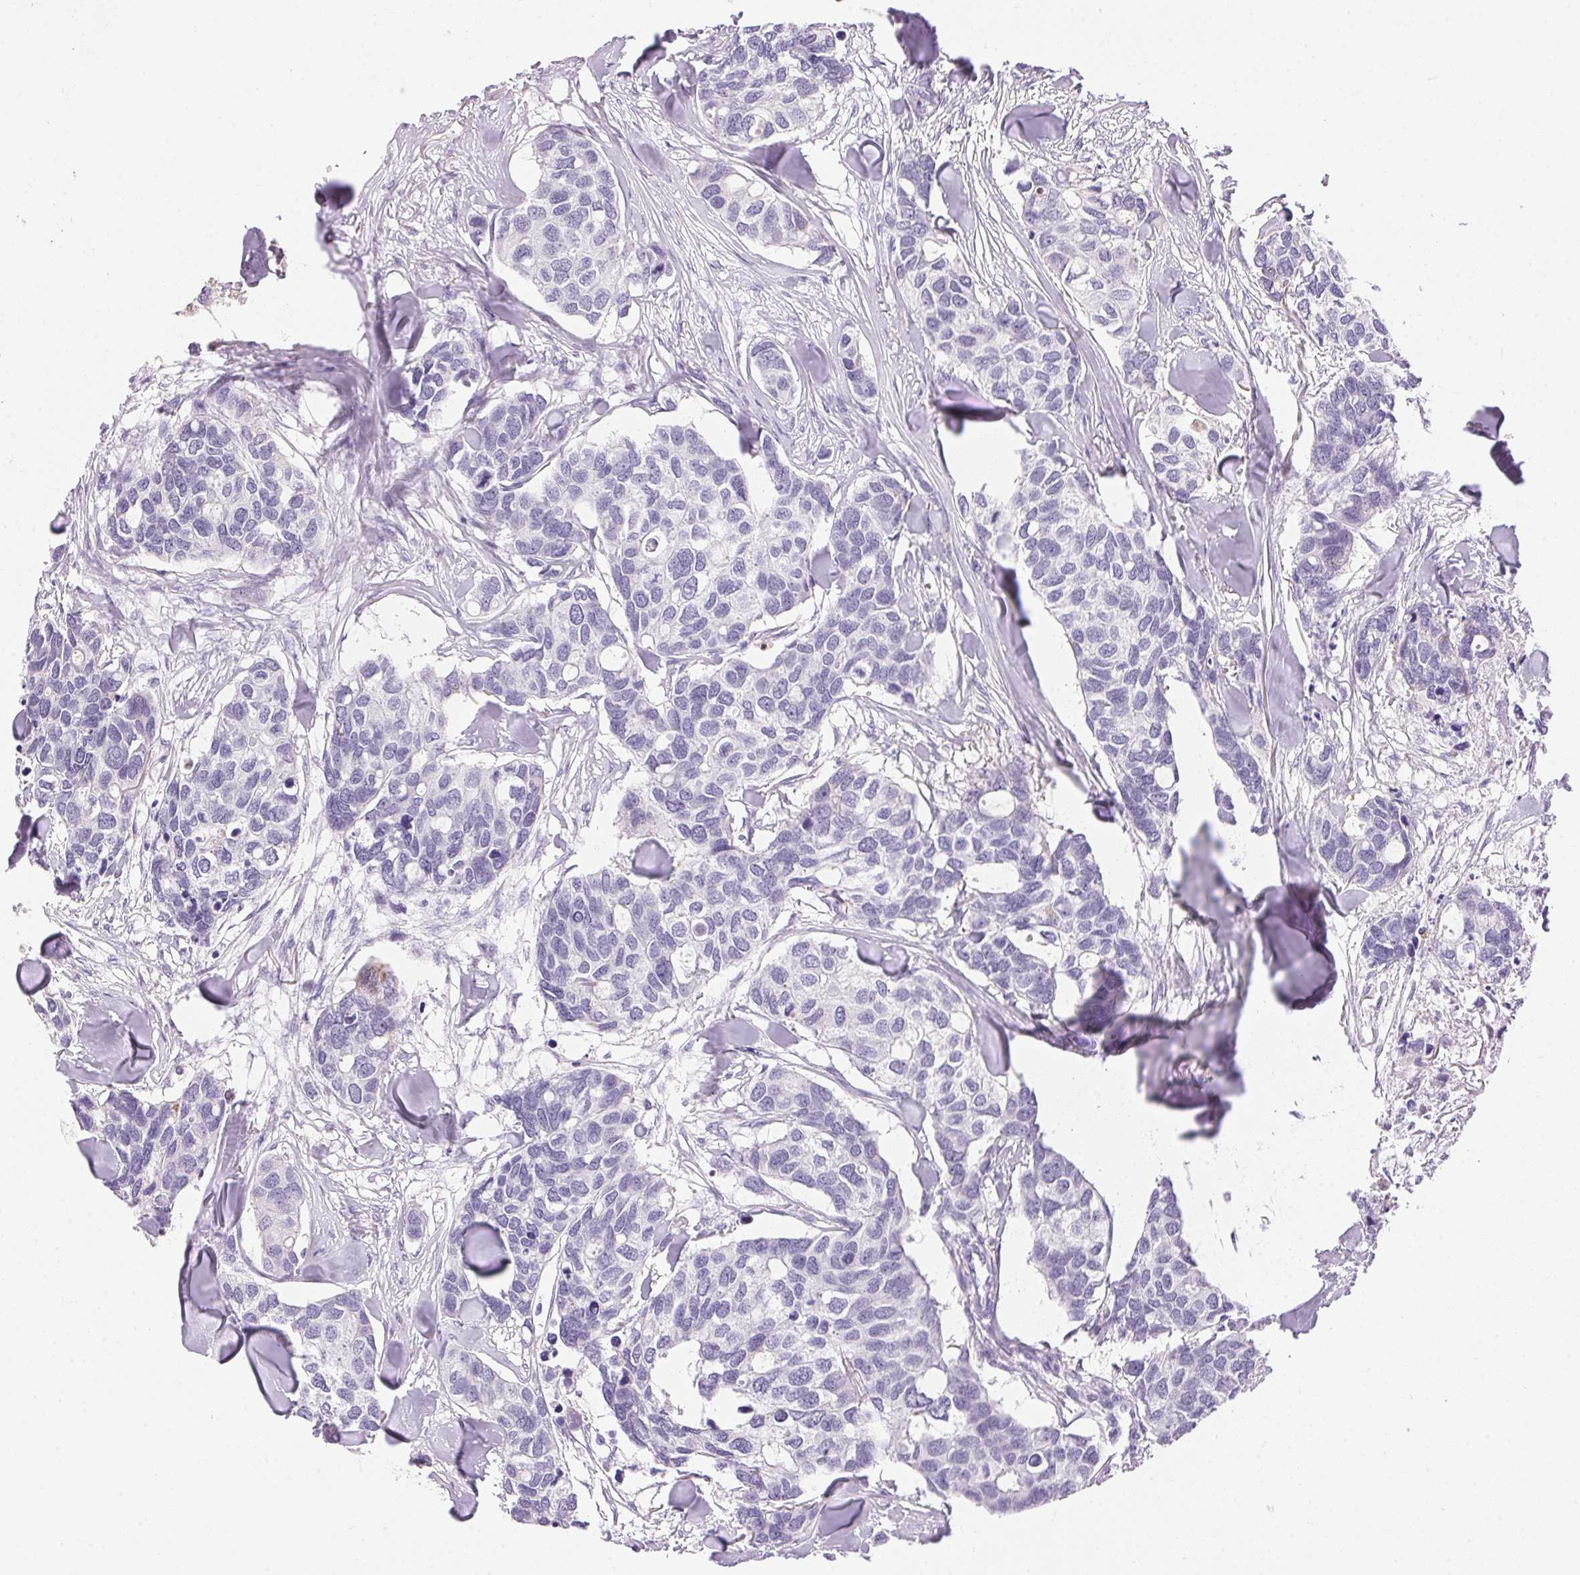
{"staining": {"intensity": "negative", "quantity": "none", "location": "none"}, "tissue": "breast cancer", "cell_type": "Tumor cells", "image_type": "cancer", "snomed": [{"axis": "morphology", "description": "Duct carcinoma"}, {"axis": "topography", "description": "Breast"}], "caption": "There is no significant positivity in tumor cells of intraductal carcinoma (breast).", "gene": "PNLIPRP3", "patient": {"sex": "female", "age": 83}}